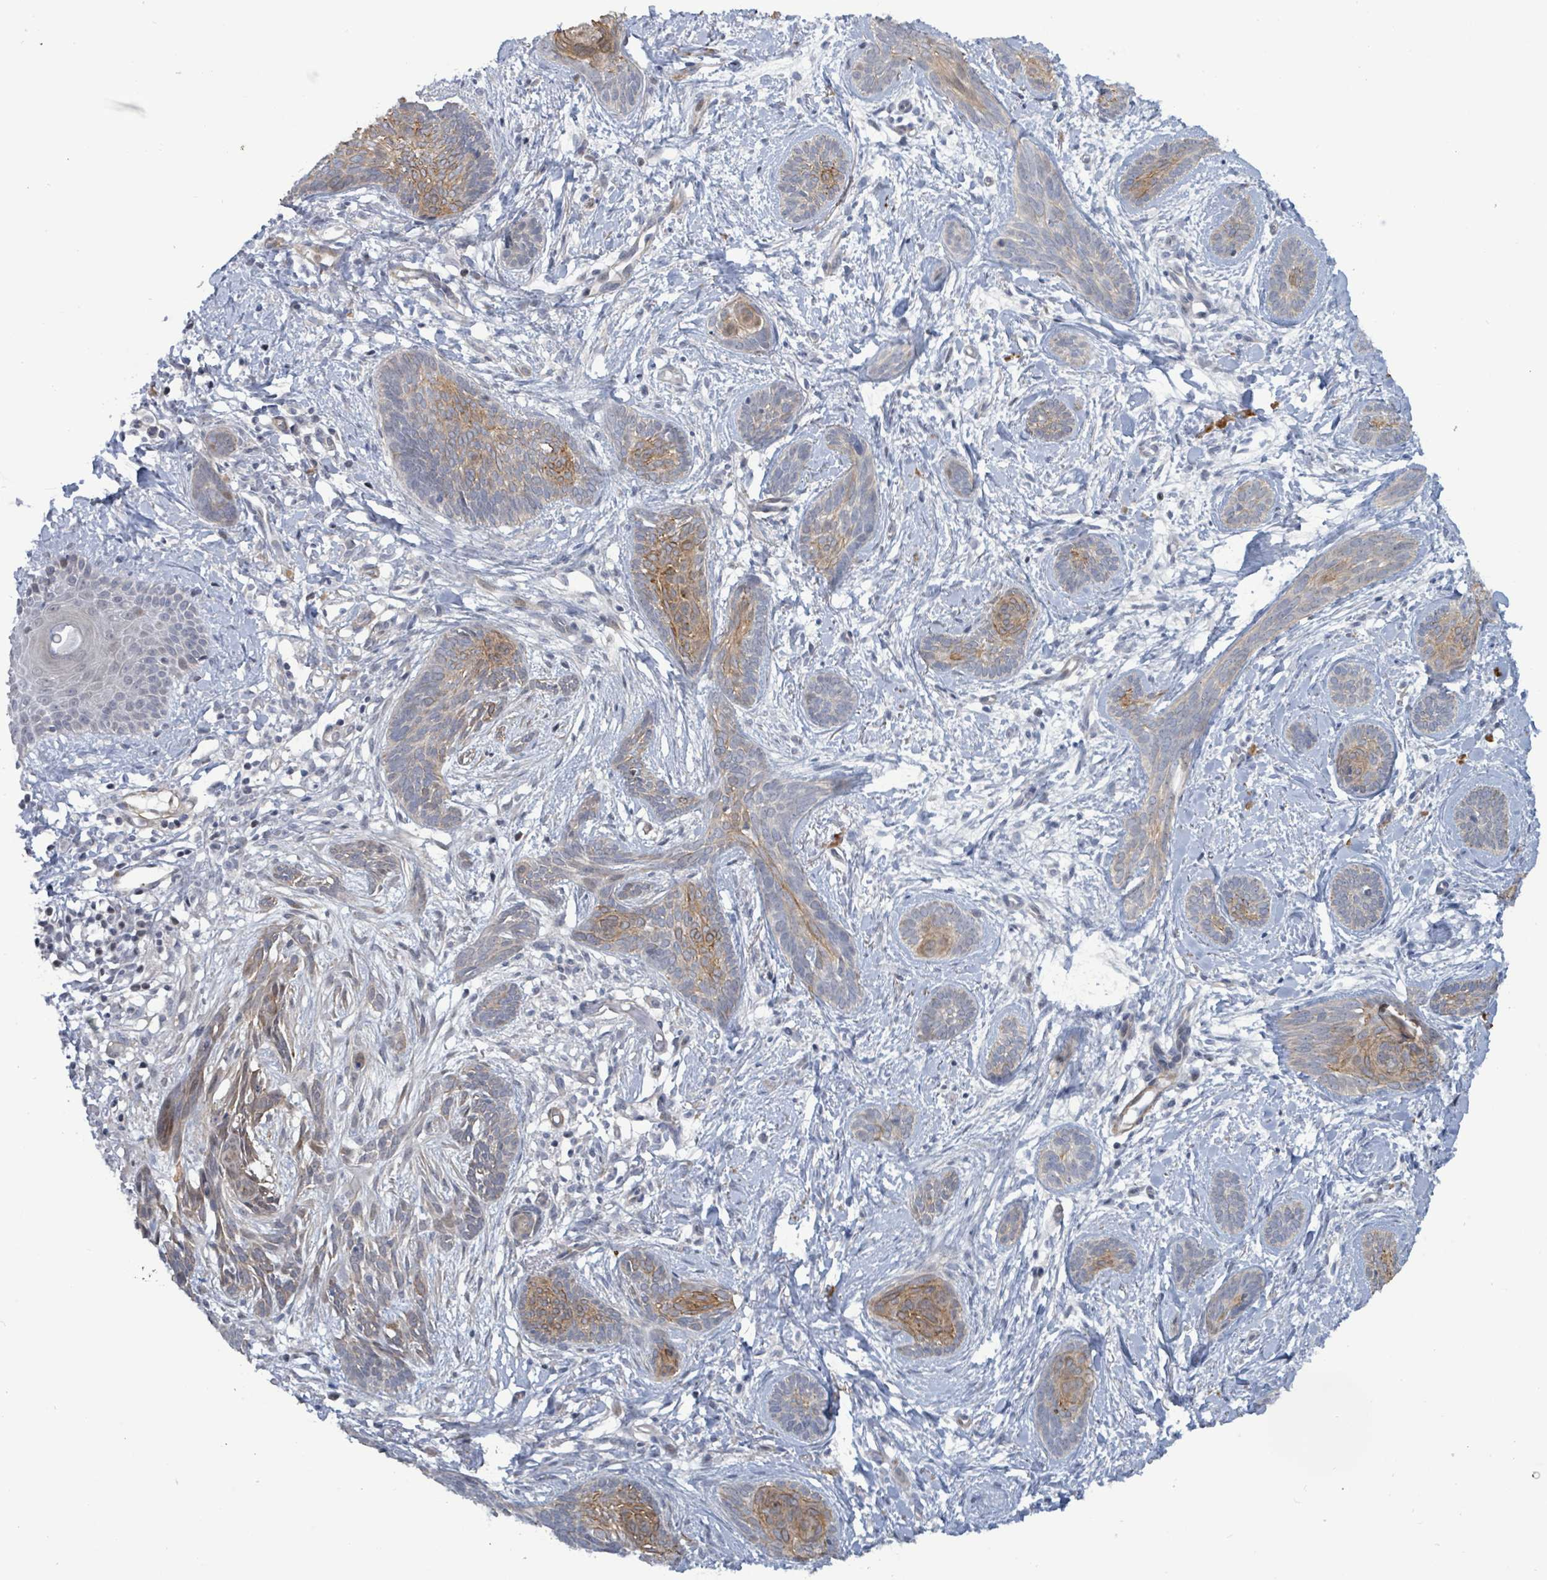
{"staining": {"intensity": "negative", "quantity": "none", "location": "none"}, "tissue": "skin cancer", "cell_type": "Tumor cells", "image_type": "cancer", "snomed": [{"axis": "morphology", "description": "Basal cell carcinoma"}, {"axis": "topography", "description": "Skin"}], "caption": "High magnification brightfield microscopy of basal cell carcinoma (skin) stained with DAB (brown) and counterstained with hematoxylin (blue): tumor cells show no significant positivity.", "gene": "DMRTC1B", "patient": {"sex": "female", "age": 81}}